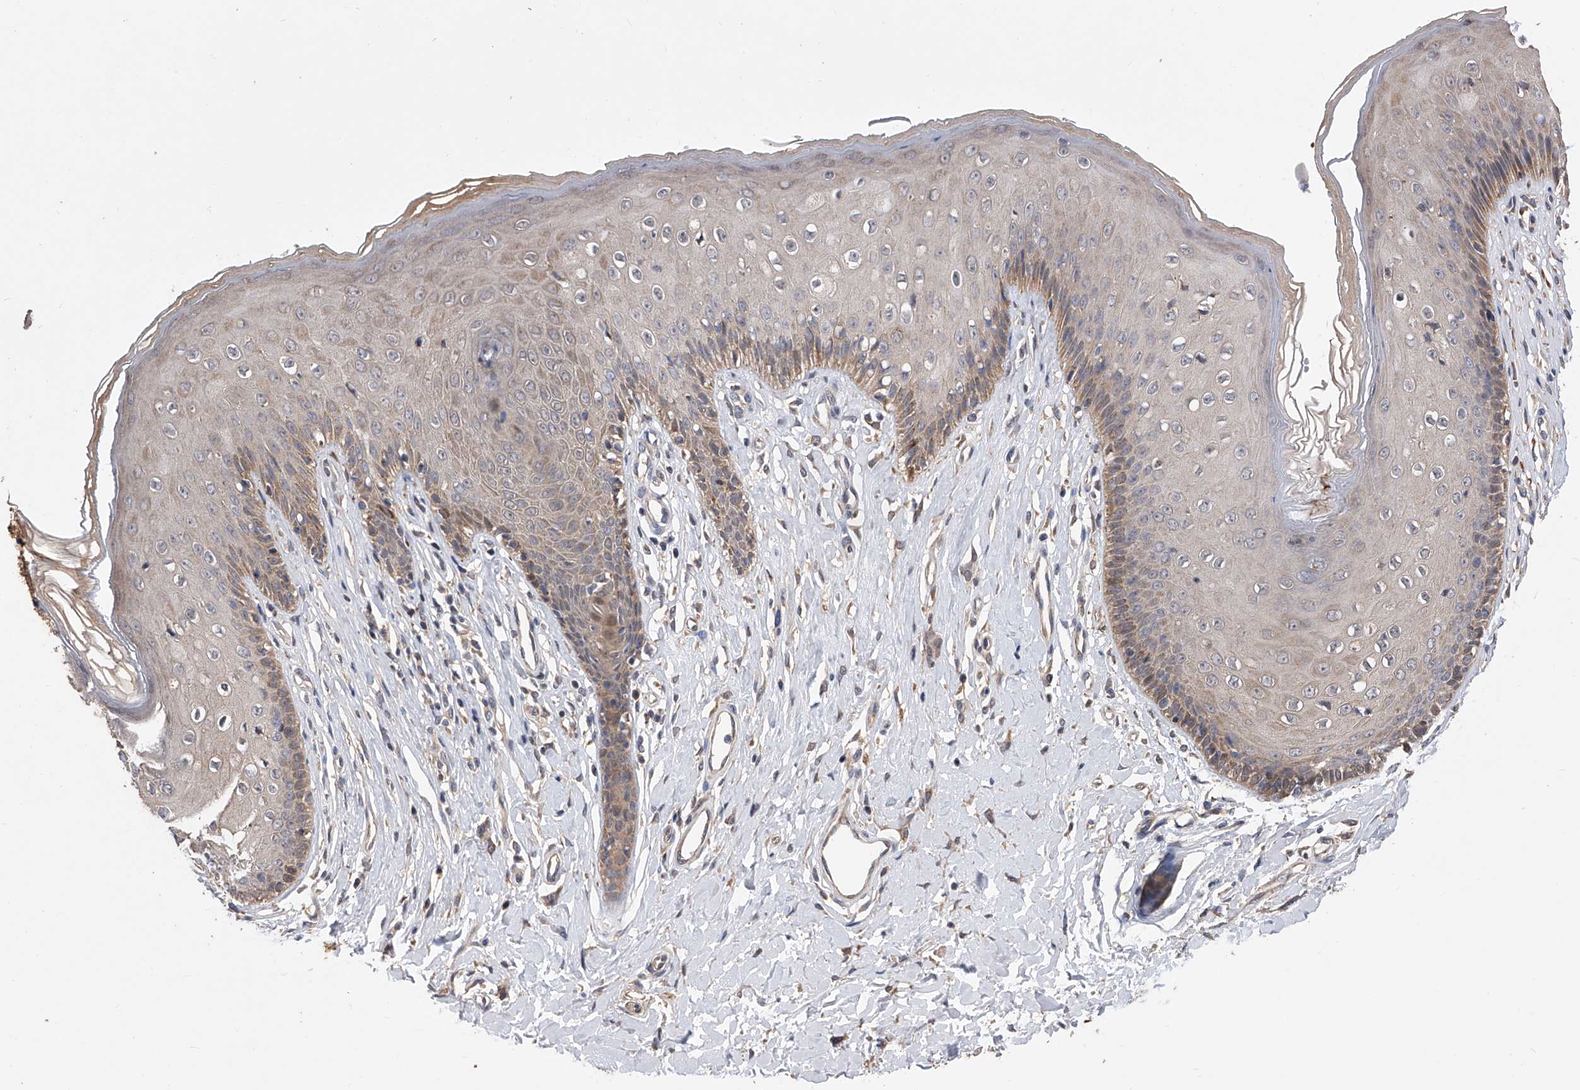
{"staining": {"intensity": "moderate", "quantity": "25%-75%", "location": "cytoplasmic/membranous"}, "tissue": "skin", "cell_type": "Epidermal cells", "image_type": "normal", "snomed": [{"axis": "morphology", "description": "Normal tissue, NOS"}, {"axis": "morphology", "description": "Squamous cell carcinoma, NOS"}, {"axis": "topography", "description": "Vulva"}], "caption": "A high-resolution image shows immunohistochemistry staining of normal skin, which exhibits moderate cytoplasmic/membranous positivity in about 25%-75% of epidermal cells. Nuclei are stained in blue.", "gene": "GMDS", "patient": {"sex": "female", "age": 85}}